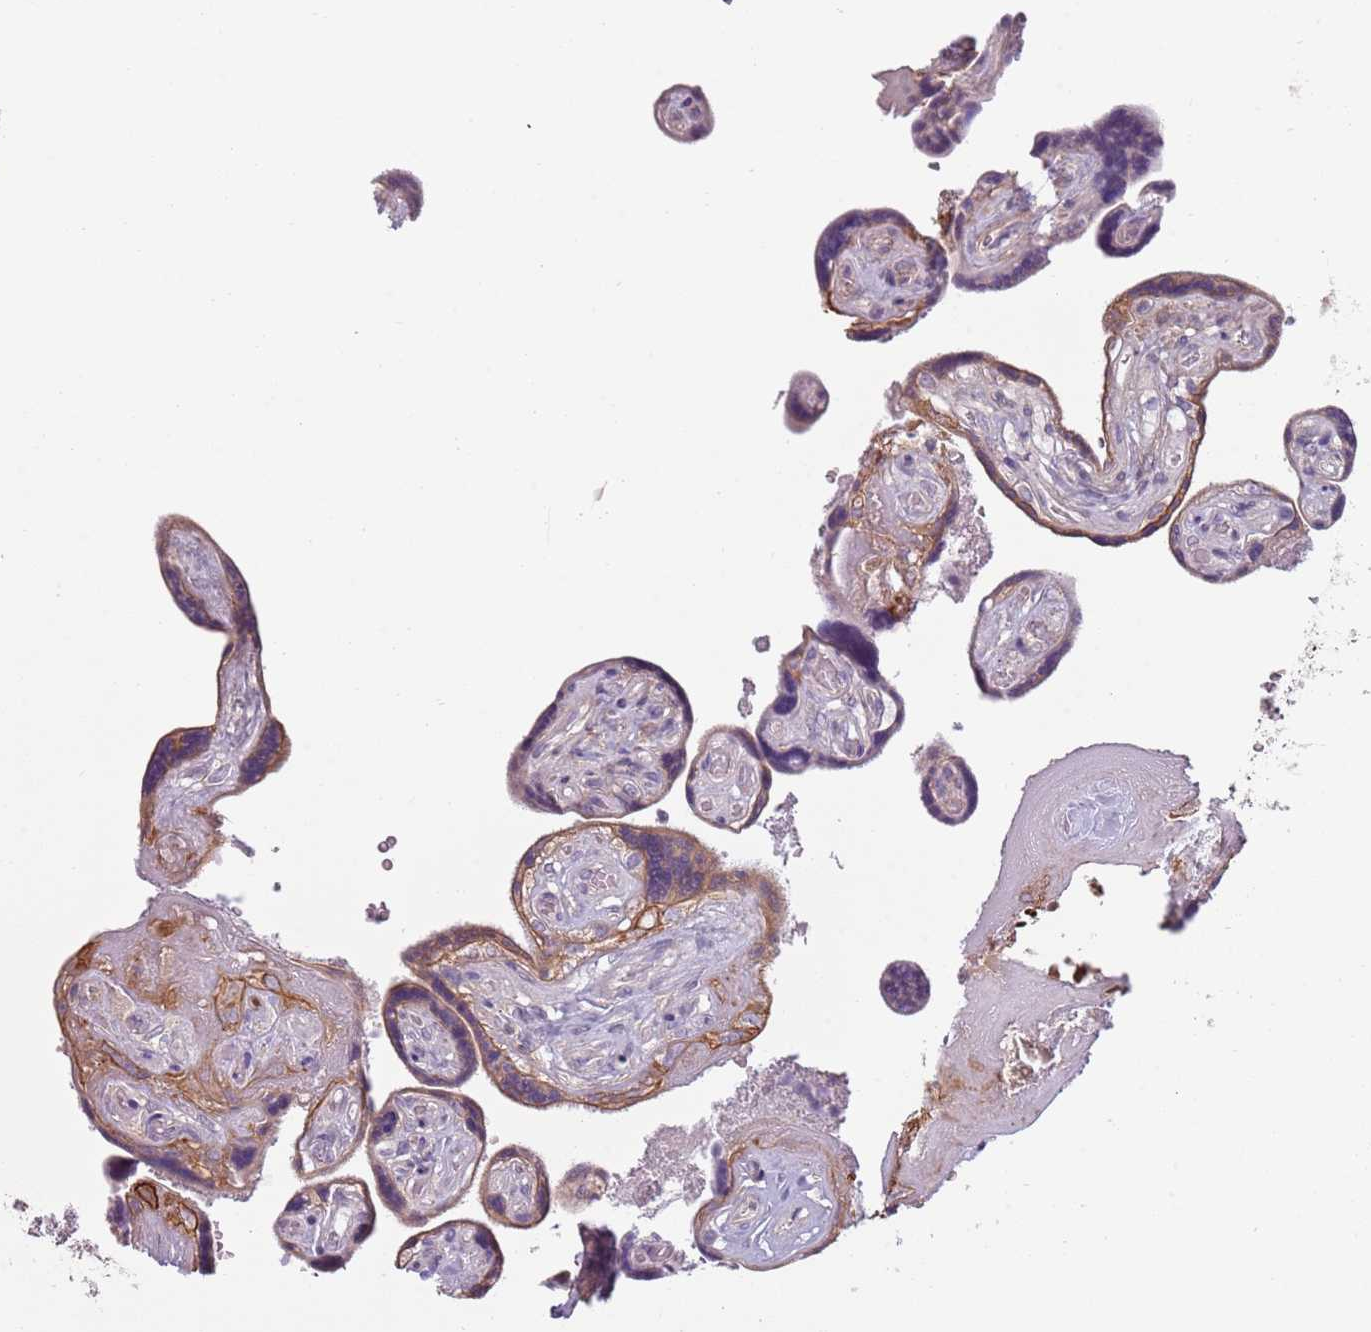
{"staining": {"intensity": "moderate", "quantity": ">75%", "location": "cytoplasmic/membranous"}, "tissue": "placenta", "cell_type": "Decidual cells", "image_type": "normal", "snomed": [{"axis": "morphology", "description": "Normal tissue, NOS"}, {"axis": "topography", "description": "Placenta"}], "caption": "Decidual cells display moderate cytoplasmic/membranous expression in about >75% of cells in unremarkable placenta. The protein of interest is shown in brown color, while the nuclei are stained blue.", "gene": "TLCD2", "patient": {"sex": "female", "age": 32}}